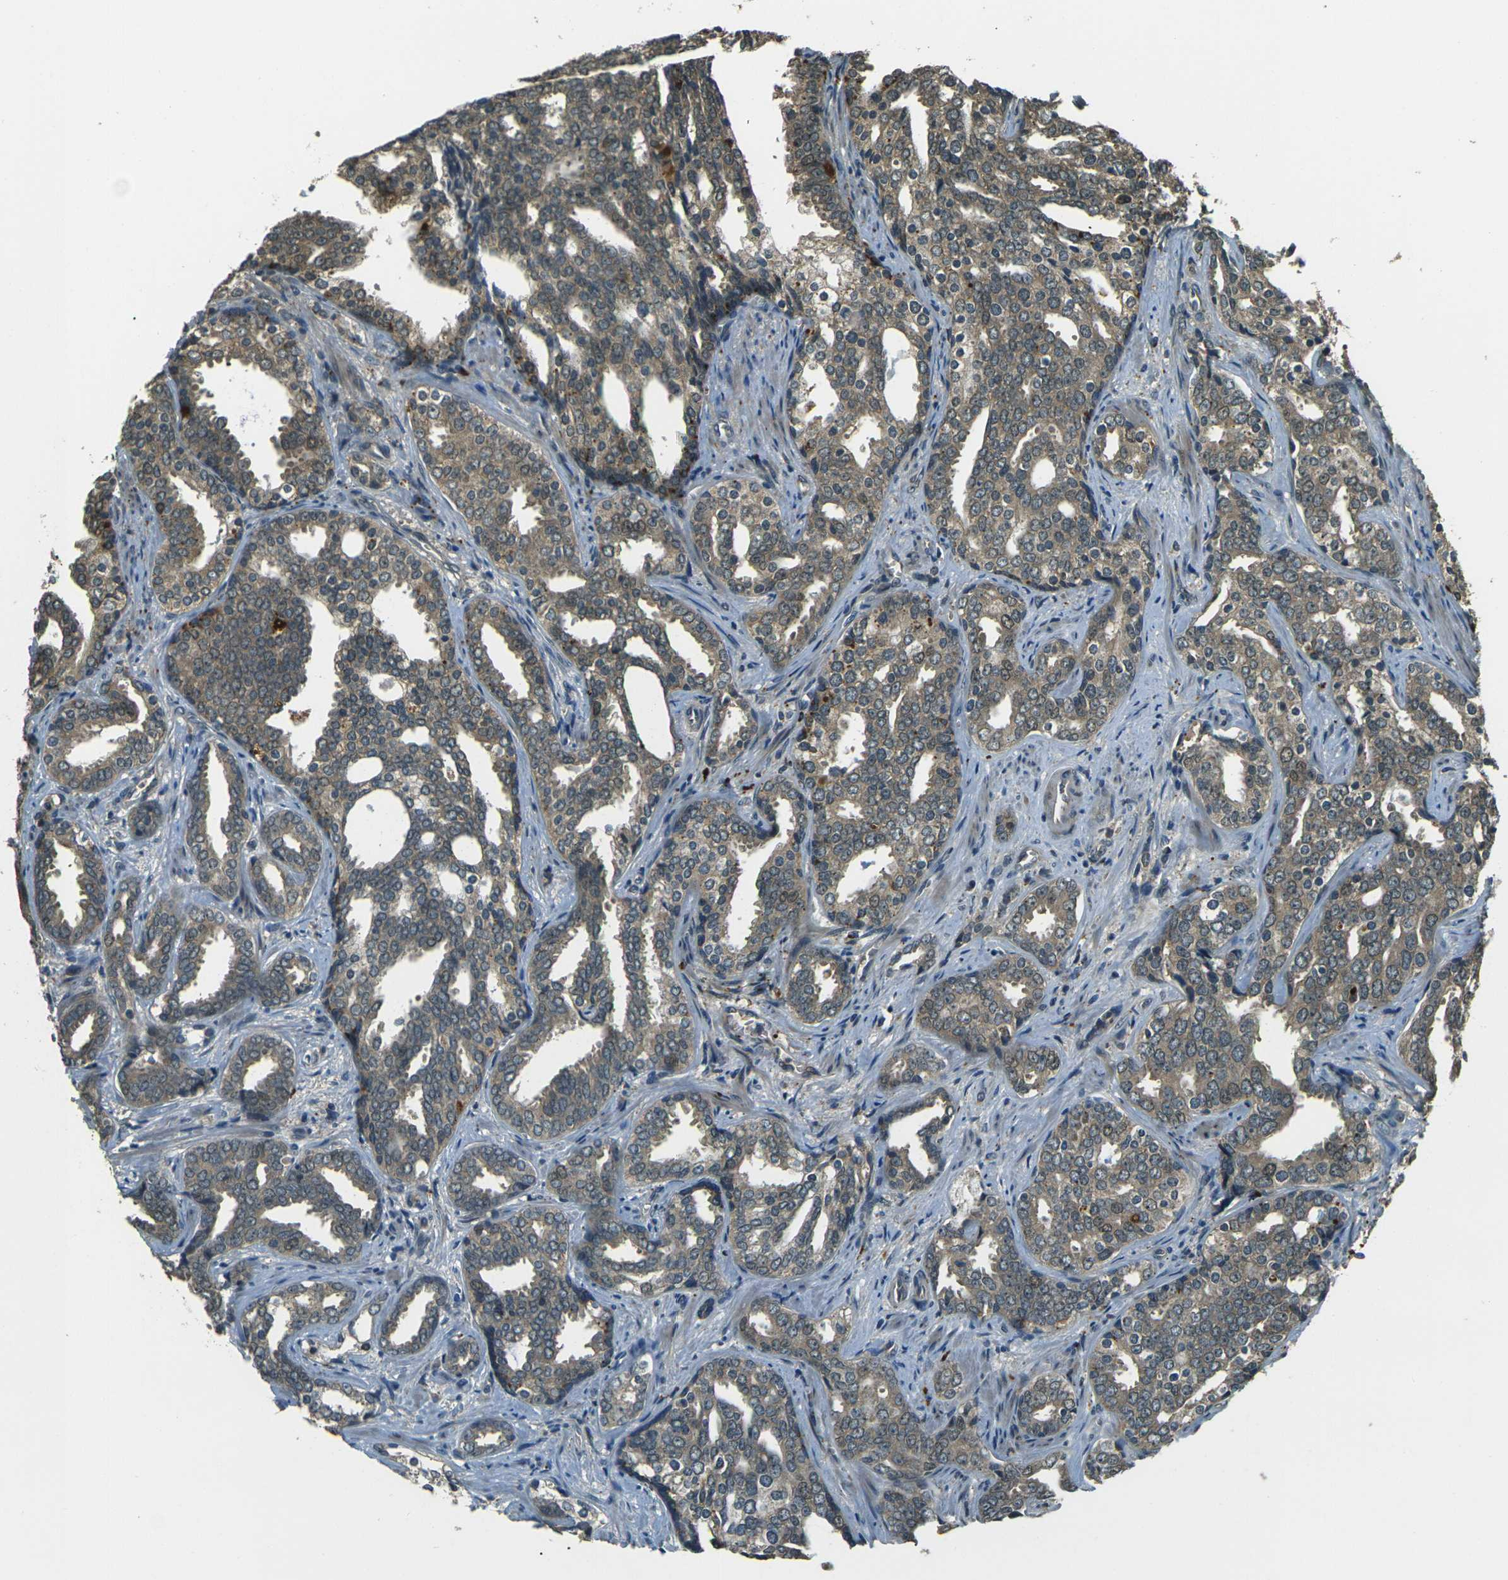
{"staining": {"intensity": "weak", "quantity": ">75%", "location": "cytoplasmic/membranous"}, "tissue": "prostate cancer", "cell_type": "Tumor cells", "image_type": "cancer", "snomed": [{"axis": "morphology", "description": "Adenocarcinoma, High grade"}, {"axis": "topography", "description": "Prostate"}], "caption": "Weak cytoplasmic/membranous positivity for a protein is identified in approximately >75% of tumor cells of high-grade adenocarcinoma (prostate) using immunohistochemistry (IHC).", "gene": "TOR1A", "patient": {"sex": "male", "age": 67}}